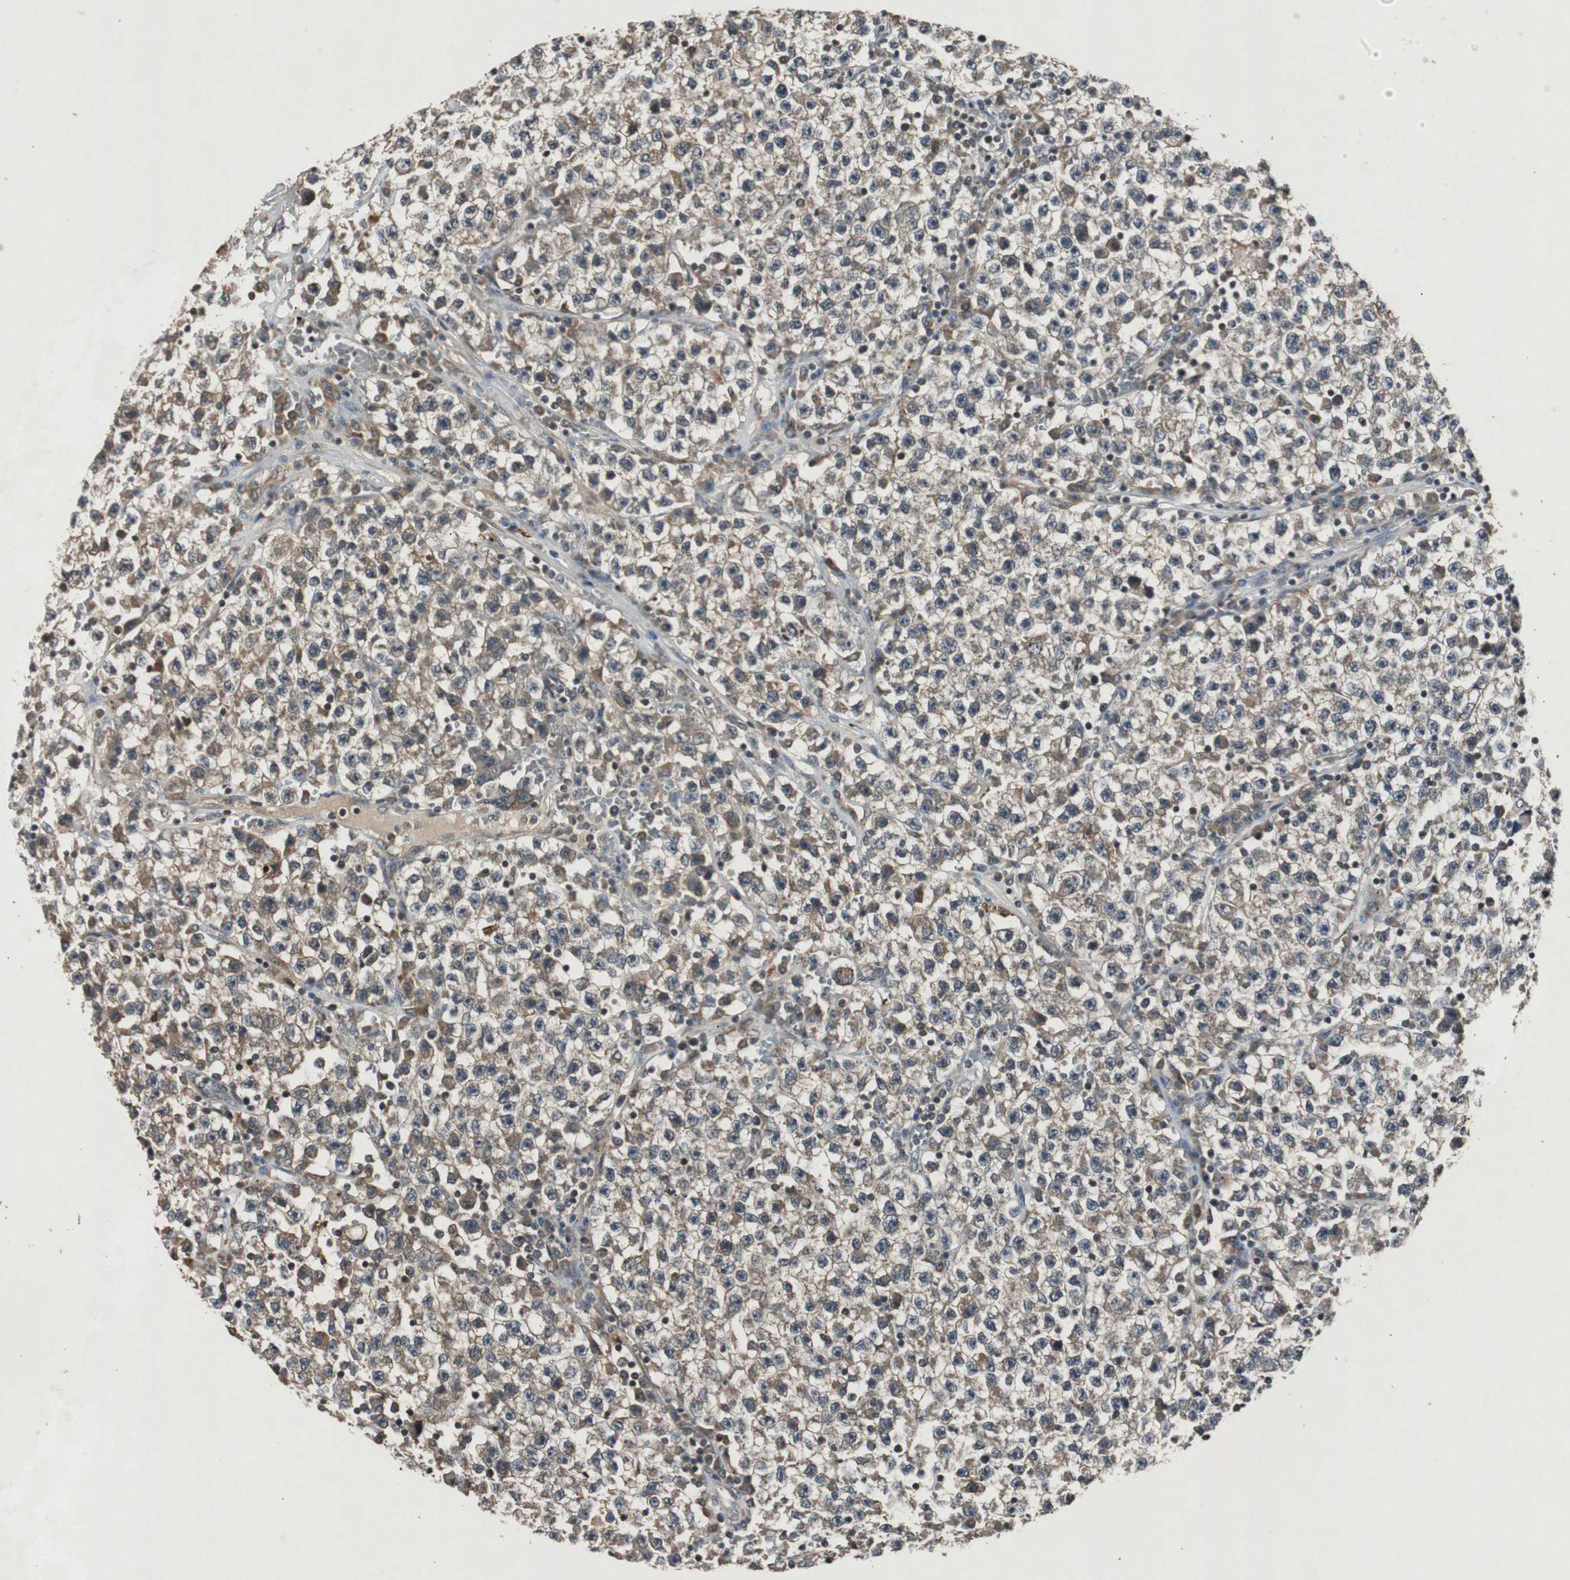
{"staining": {"intensity": "moderate", "quantity": "<25%", "location": "cytoplasmic/membranous"}, "tissue": "testis cancer", "cell_type": "Tumor cells", "image_type": "cancer", "snomed": [{"axis": "morphology", "description": "Seminoma, NOS"}, {"axis": "topography", "description": "Testis"}], "caption": "A brown stain shows moderate cytoplasmic/membranous staining of a protein in human testis cancer (seminoma) tumor cells.", "gene": "SLIT2", "patient": {"sex": "male", "age": 22}}